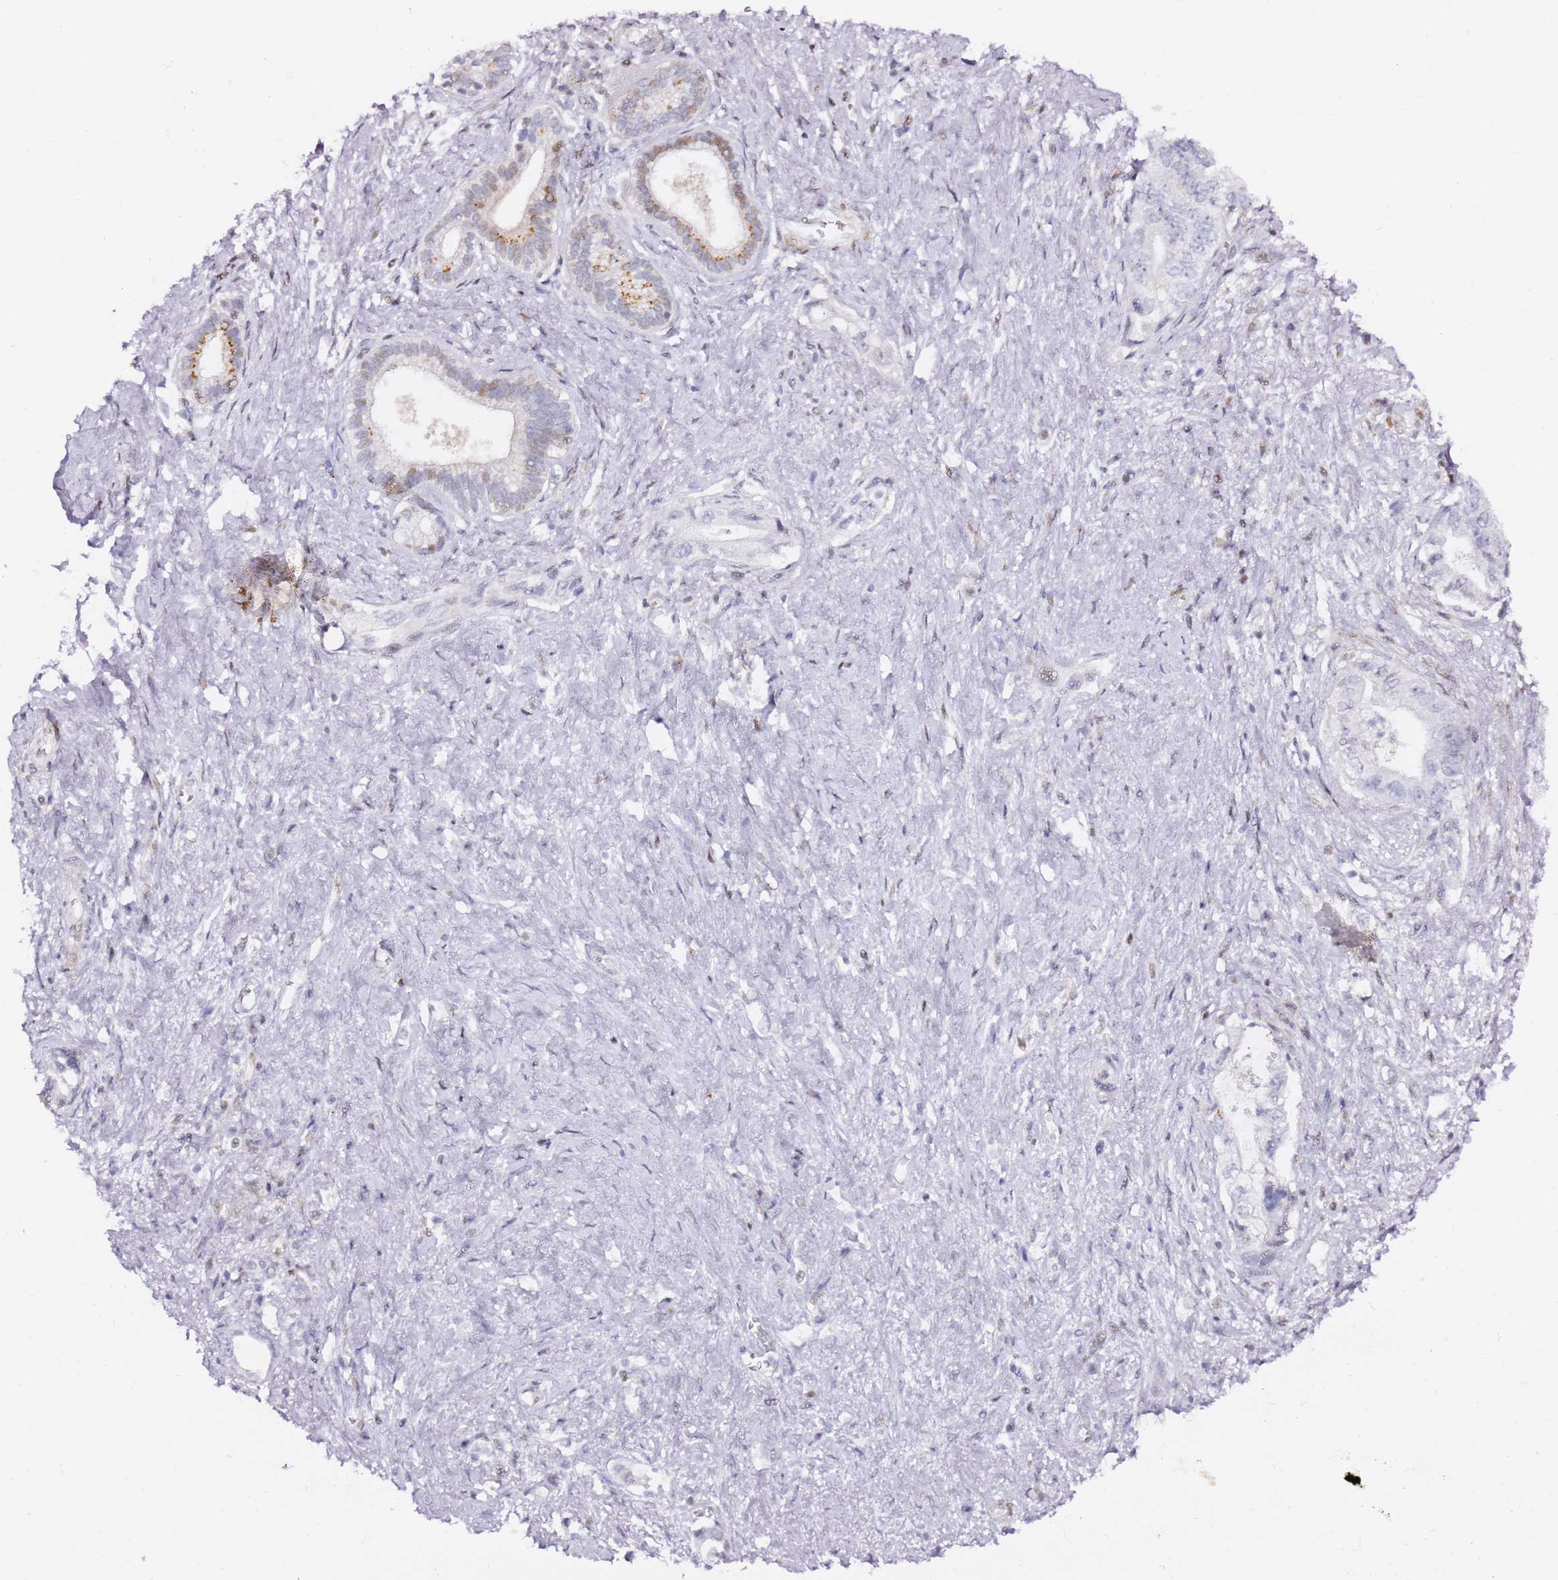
{"staining": {"intensity": "moderate", "quantity": "<25%", "location": "cytoplasmic/membranous"}, "tissue": "pancreatic cancer", "cell_type": "Tumor cells", "image_type": "cancer", "snomed": [{"axis": "morphology", "description": "Adenocarcinoma, NOS"}, {"axis": "topography", "description": "Pancreas"}], "caption": "Immunohistochemical staining of pancreatic cancer (adenocarcinoma) demonstrates low levels of moderate cytoplasmic/membranous positivity in approximately <25% of tumor cells.", "gene": "GBP2", "patient": {"sex": "female", "age": 73}}